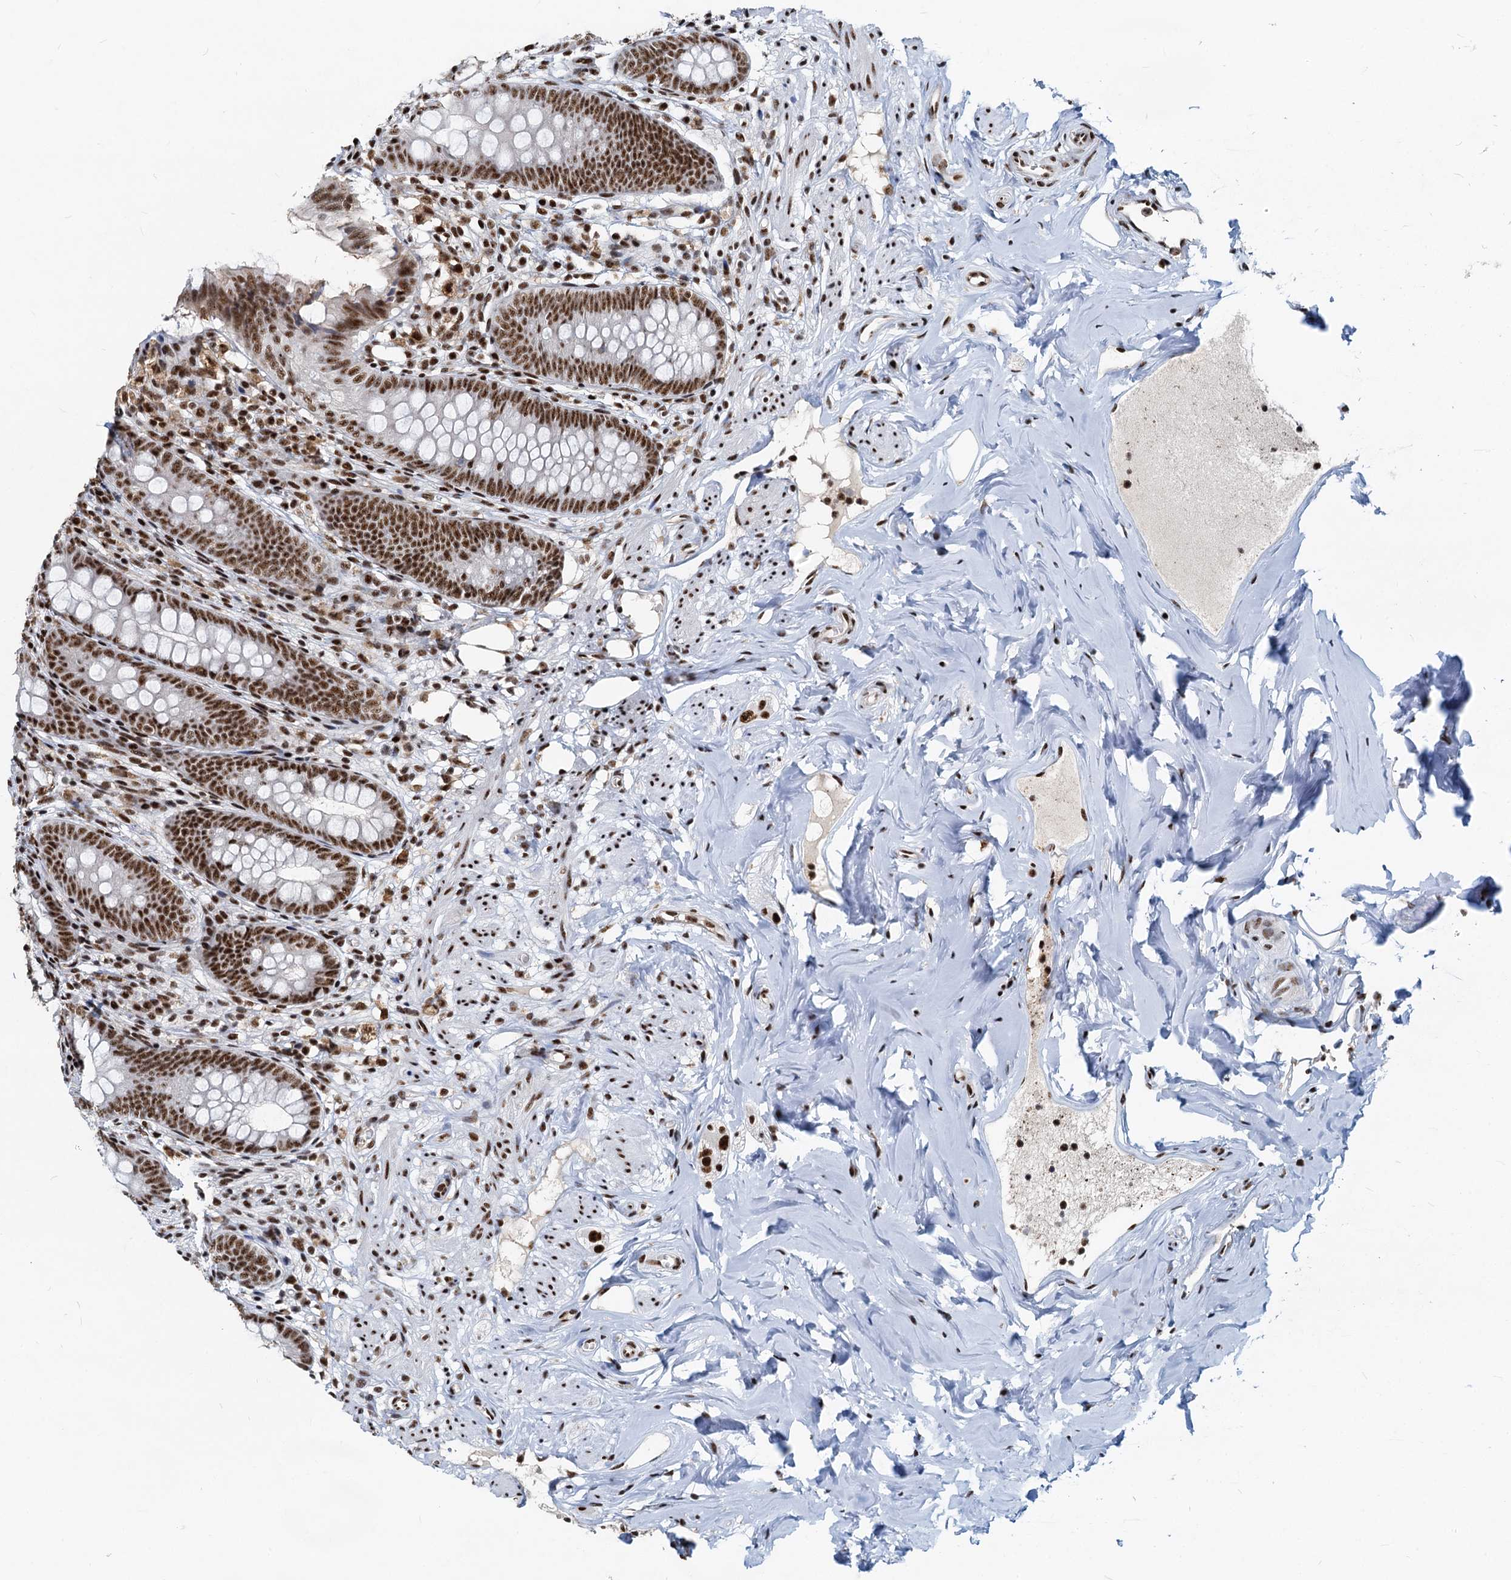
{"staining": {"intensity": "strong", "quantity": ">75%", "location": "nuclear"}, "tissue": "appendix", "cell_type": "Glandular cells", "image_type": "normal", "snomed": [{"axis": "morphology", "description": "Normal tissue, NOS"}, {"axis": "topography", "description": "Appendix"}], "caption": "The immunohistochemical stain shows strong nuclear positivity in glandular cells of normal appendix. The staining was performed using DAB, with brown indicating positive protein expression. Nuclei are stained blue with hematoxylin.", "gene": "RBM26", "patient": {"sex": "female", "age": 51}}